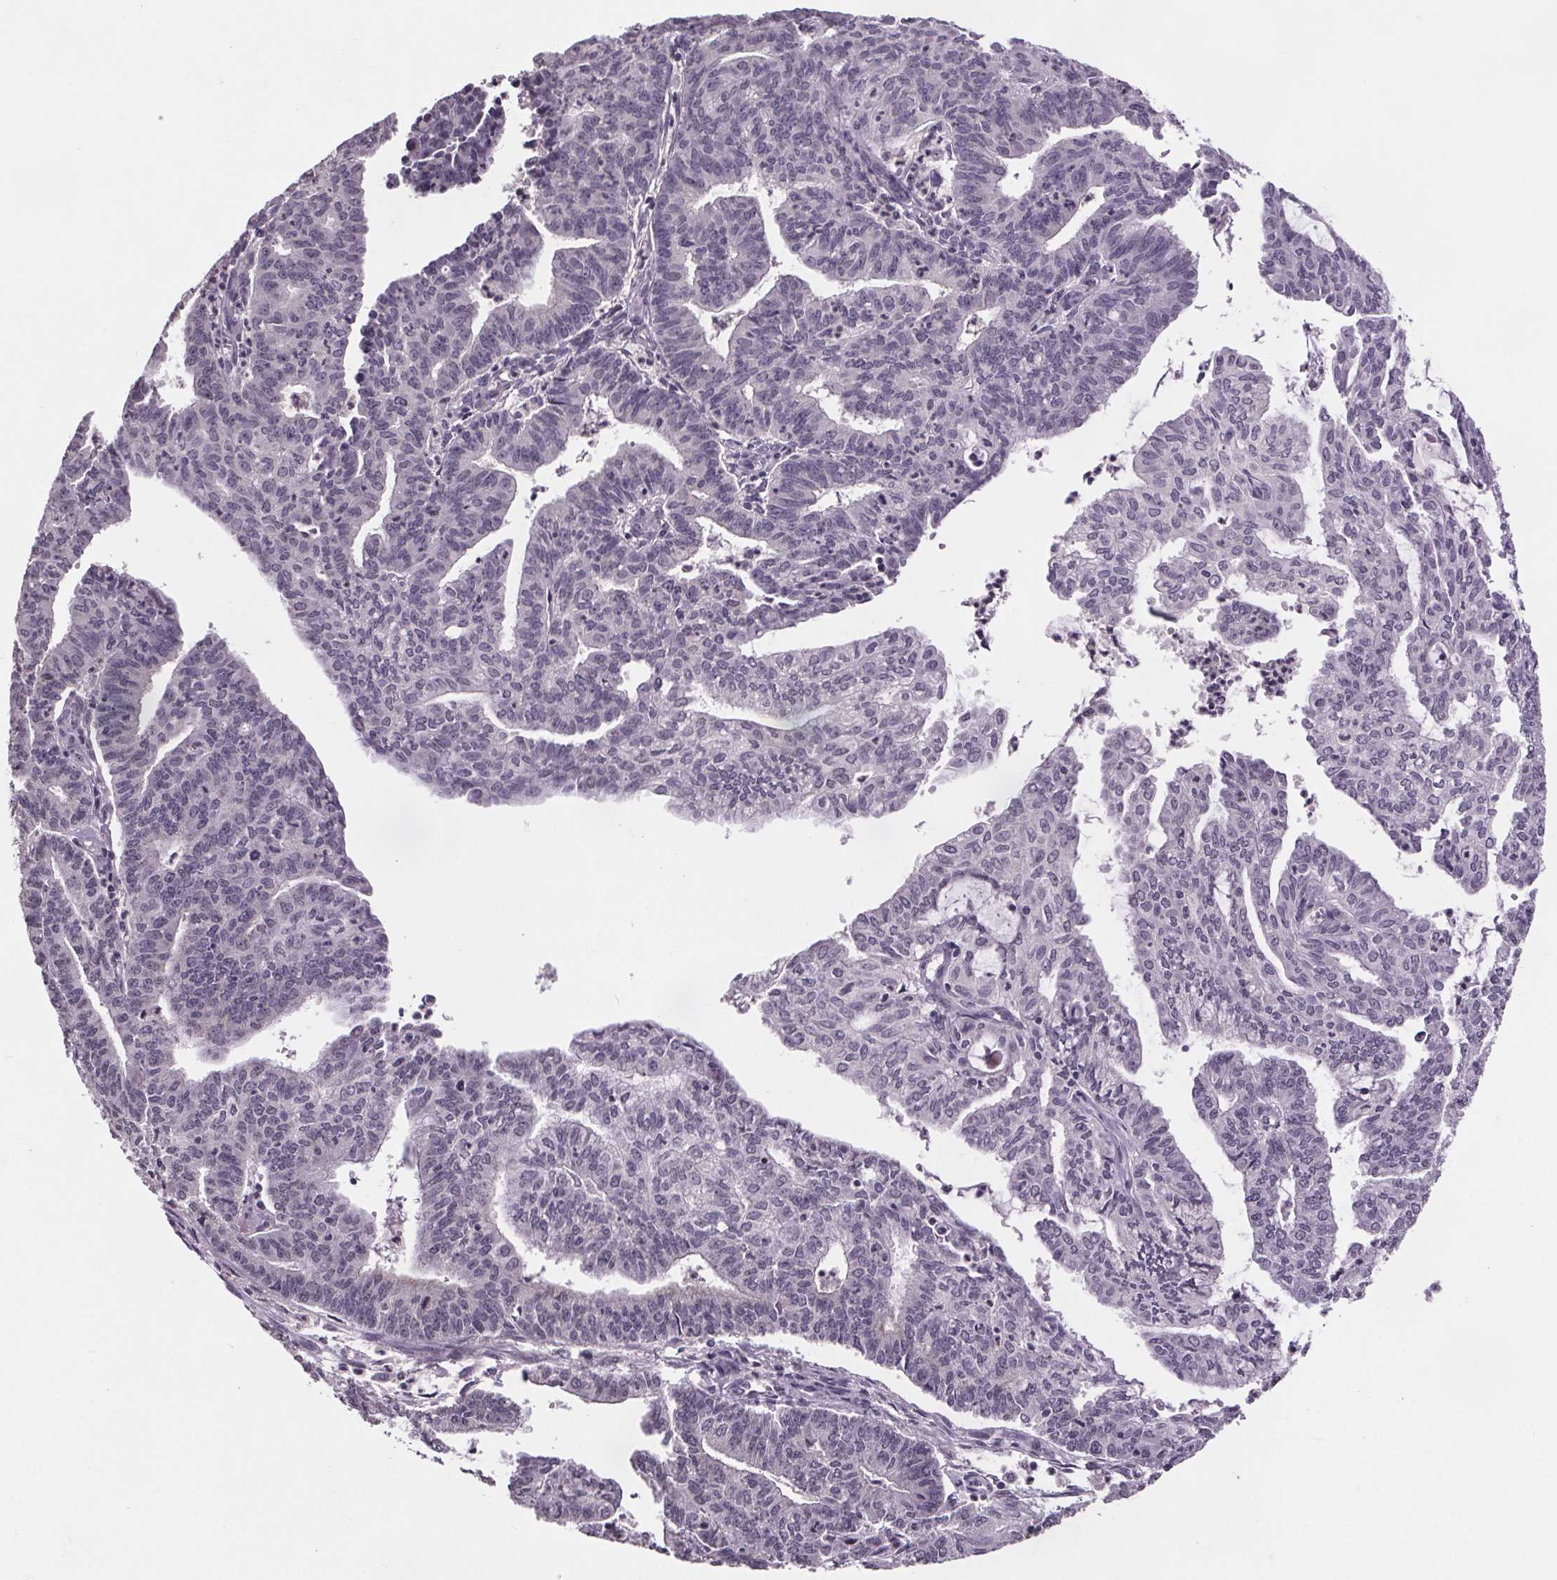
{"staining": {"intensity": "negative", "quantity": "none", "location": "none"}, "tissue": "endometrial cancer", "cell_type": "Tumor cells", "image_type": "cancer", "snomed": [{"axis": "morphology", "description": "Adenocarcinoma, NOS"}, {"axis": "topography", "description": "Endometrium"}], "caption": "A high-resolution micrograph shows immunohistochemistry (IHC) staining of endometrial cancer, which displays no significant expression in tumor cells.", "gene": "NKX6-1", "patient": {"sex": "female", "age": 61}}